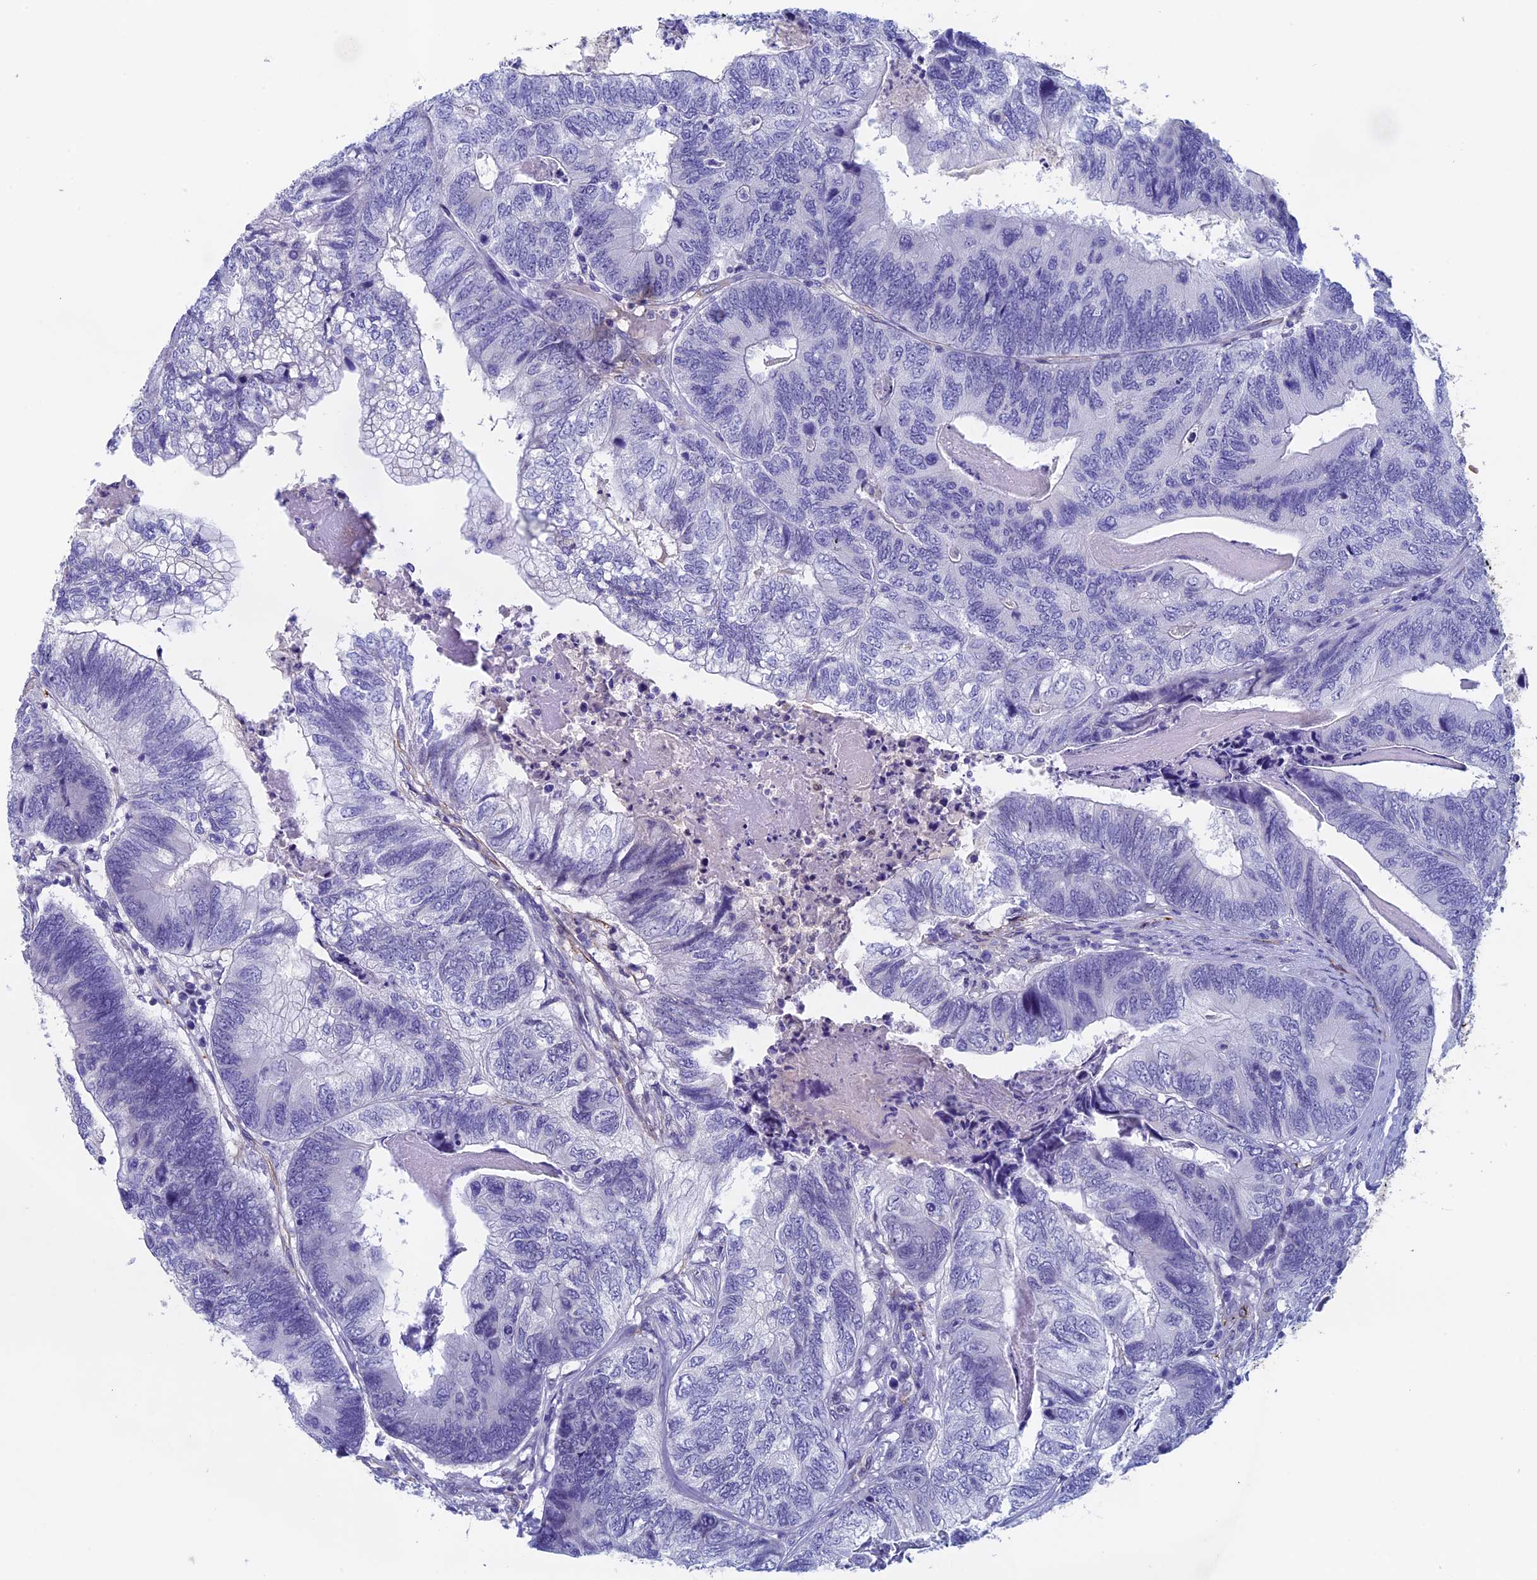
{"staining": {"intensity": "negative", "quantity": "none", "location": "none"}, "tissue": "colorectal cancer", "cell_type": "Tumor cells", "image_type": "cancer", "snomed": [{"axis": "morphology", "description": "Adenocarcinoma, NOS"}, {"axis": "topography", "description": "Colon"}], "caption": "Tumor cells show no significant staining in colorectal cancer (adenocarcinoma).", "gene": "INSYN1", "patient": {"sex": "female", "age": 67}}